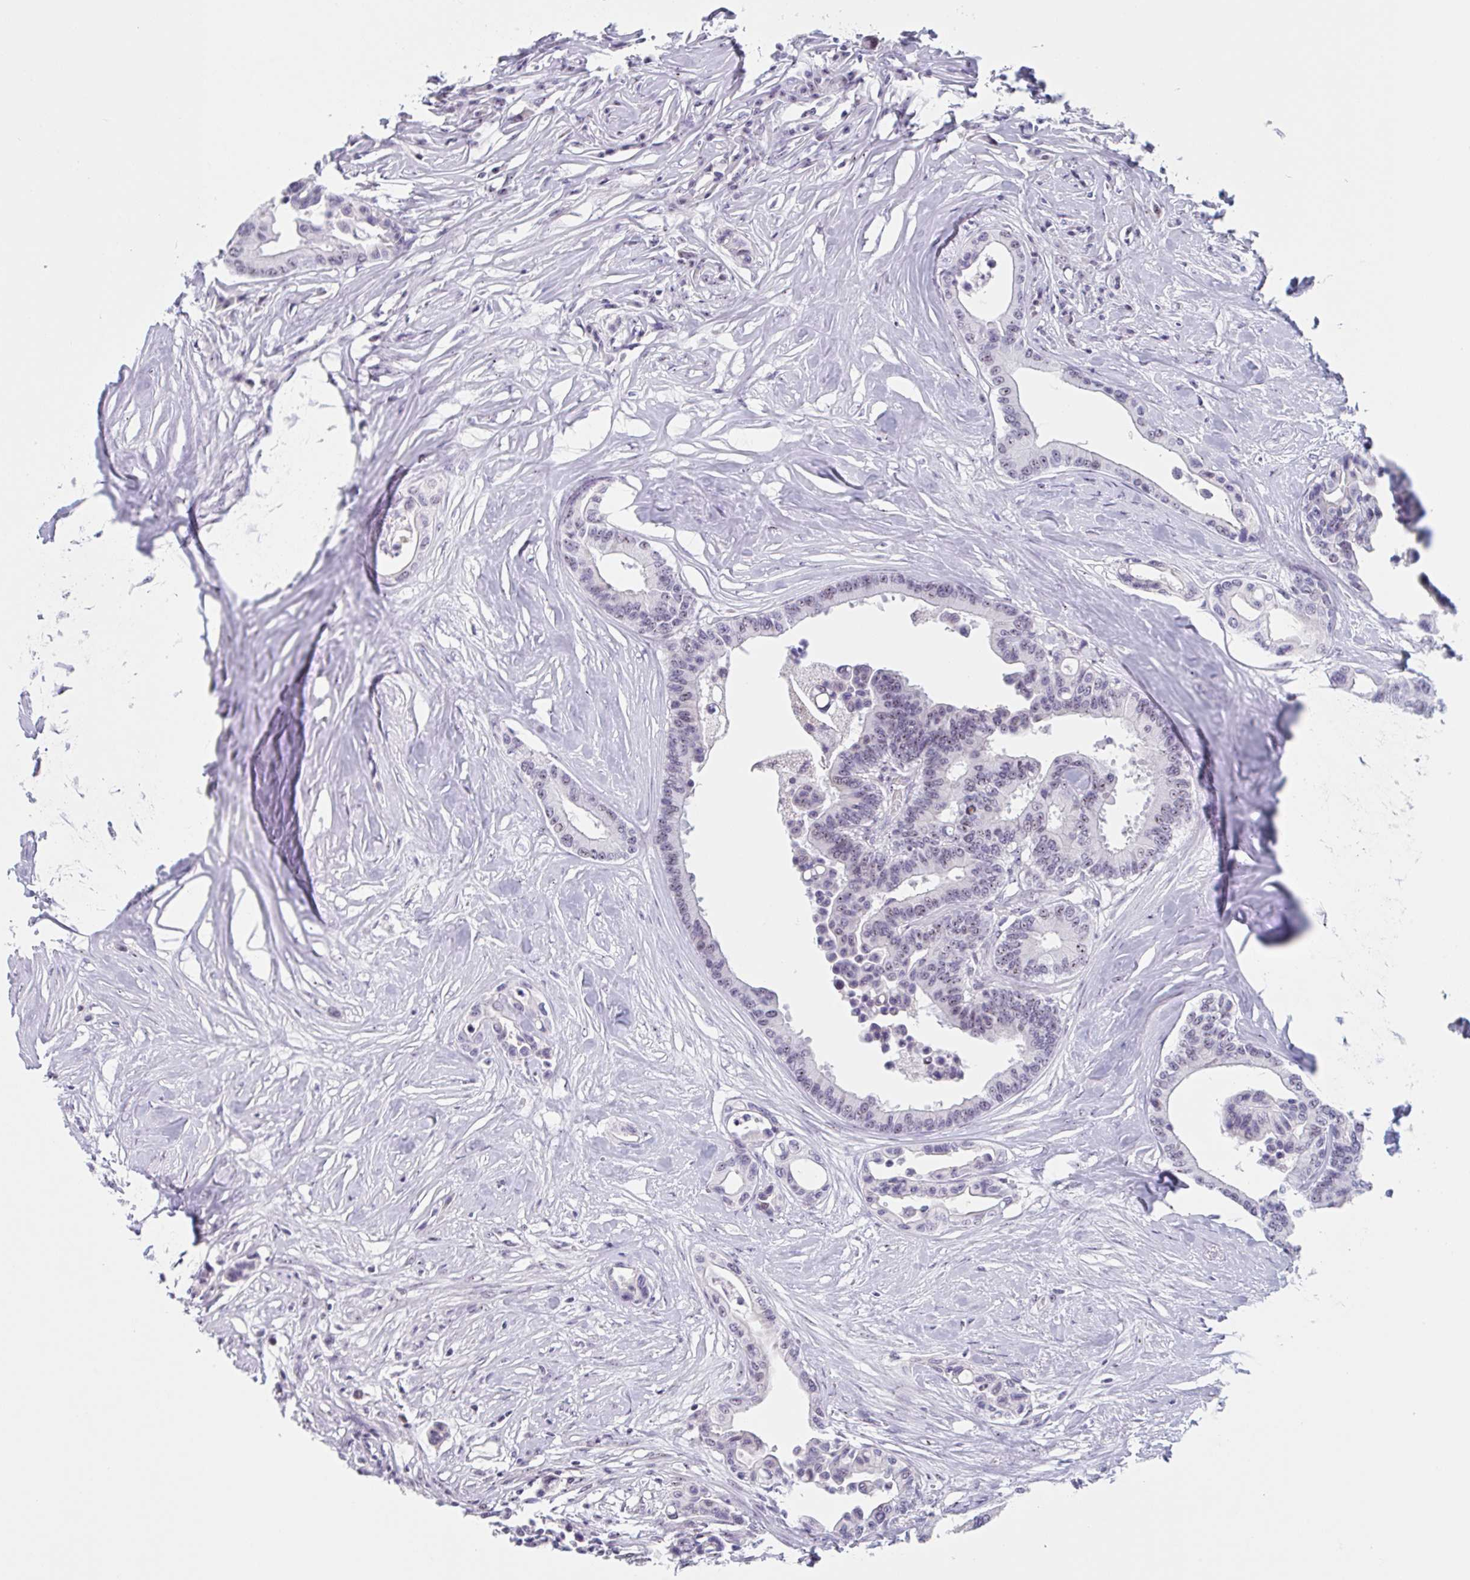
{"staining": {"intensity": "weak", "quantity": ">75%", "location": "nuclear"}, "tissue": "colorectal cancer", "cell_type": "Tumor cells", "image_type": "cancer", "snomed": [{"axis": "morphology", "description": "Normal tissue, NOS"}, {"axis": "morphology", "description": "Adenocarcinoma, NOS"}, {"axis": "topography", "description": "Colon"}], "caption": "Weak nuclear staining is present in approximately >75% of tumor cells in colorectal cancer (adenocarcinoma). The protein is stained brown, and the nuclei are stained in blue (DAB IHC with brightfield microscopy, high magnification).", "gene": "LENG9", "patient": {"sex": "male", "age": 82}}